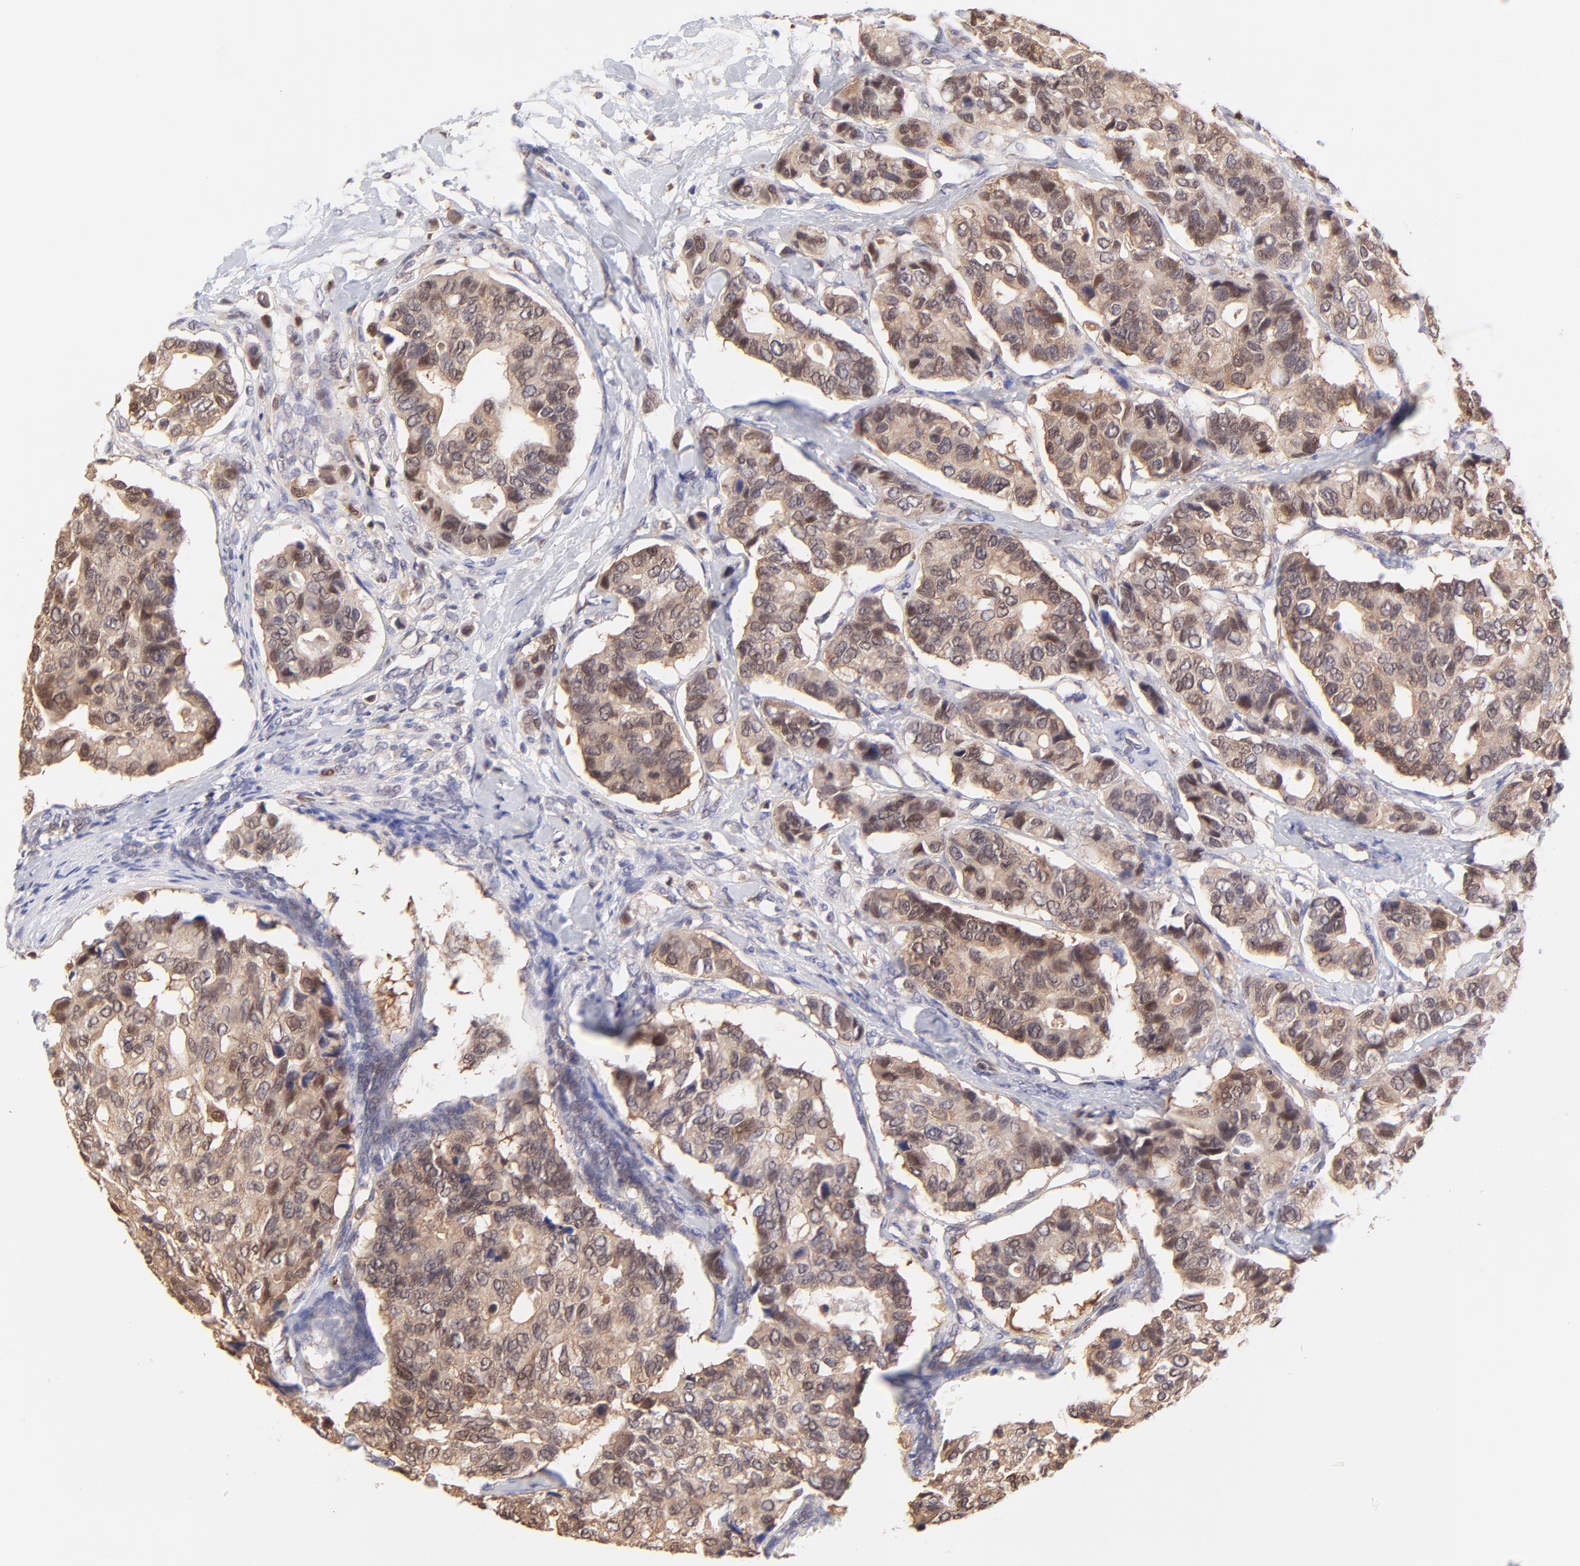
{"staining": {"intensity": "moderate", "quantity": ">75%", "location": "cytoplasmic/membranous"}, "tissue": "breast cancer", "cell_type": "Tumor cells", "image_type": "cancer", "snomed": [{"axis": "morphology", "description": "Duct carcinoma"}, {"axis": "topography", "description": "Breast"}], "caption": "Breast cancer (infiltrating ductal carcinoma) stained with a protein marker demonstrates moderate staining in tumor cells.", "gene": "HYAL1", "patient": {"sex": "female", "age": 69}}